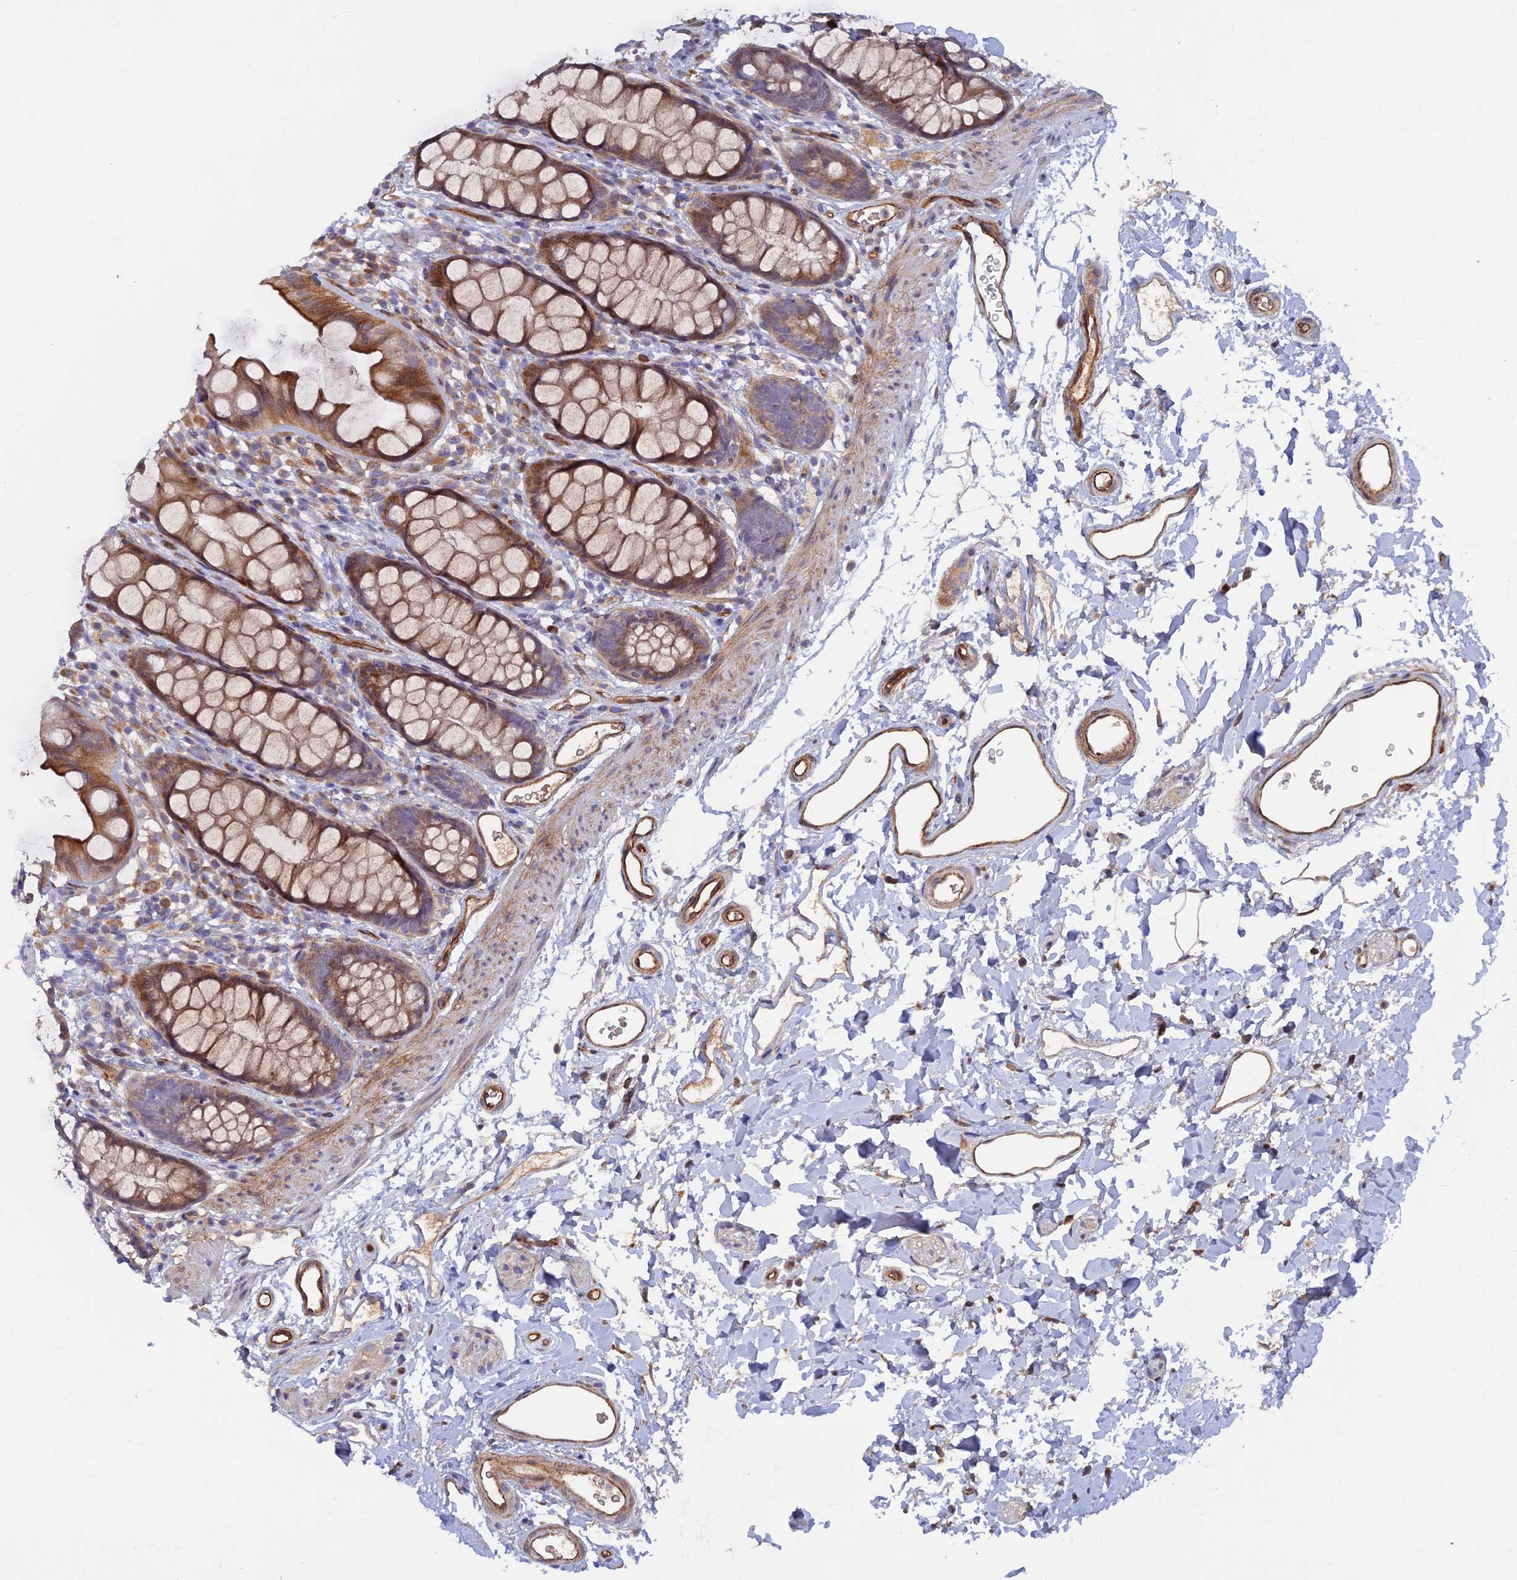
{"staining": {"intensity": "moderate", "quantity": ">75%", "location": "cytoplasmic/membranous"}, "tissue": "rectum", "cell_type": "Glandular cells", "image_type": "normal", "snomed": [{"axis": "morphology", "description": "Normal tissue, NOS"}, {"axis": "topography", "description": "Rectum"}], "caption": "Protein staining displays moderate cytoplasmic/membranous staining in about >75% of glandular cells in unremarkable rectum.", "gene": "GMCL1", "patient": {"sex": "female", "age": 65}}